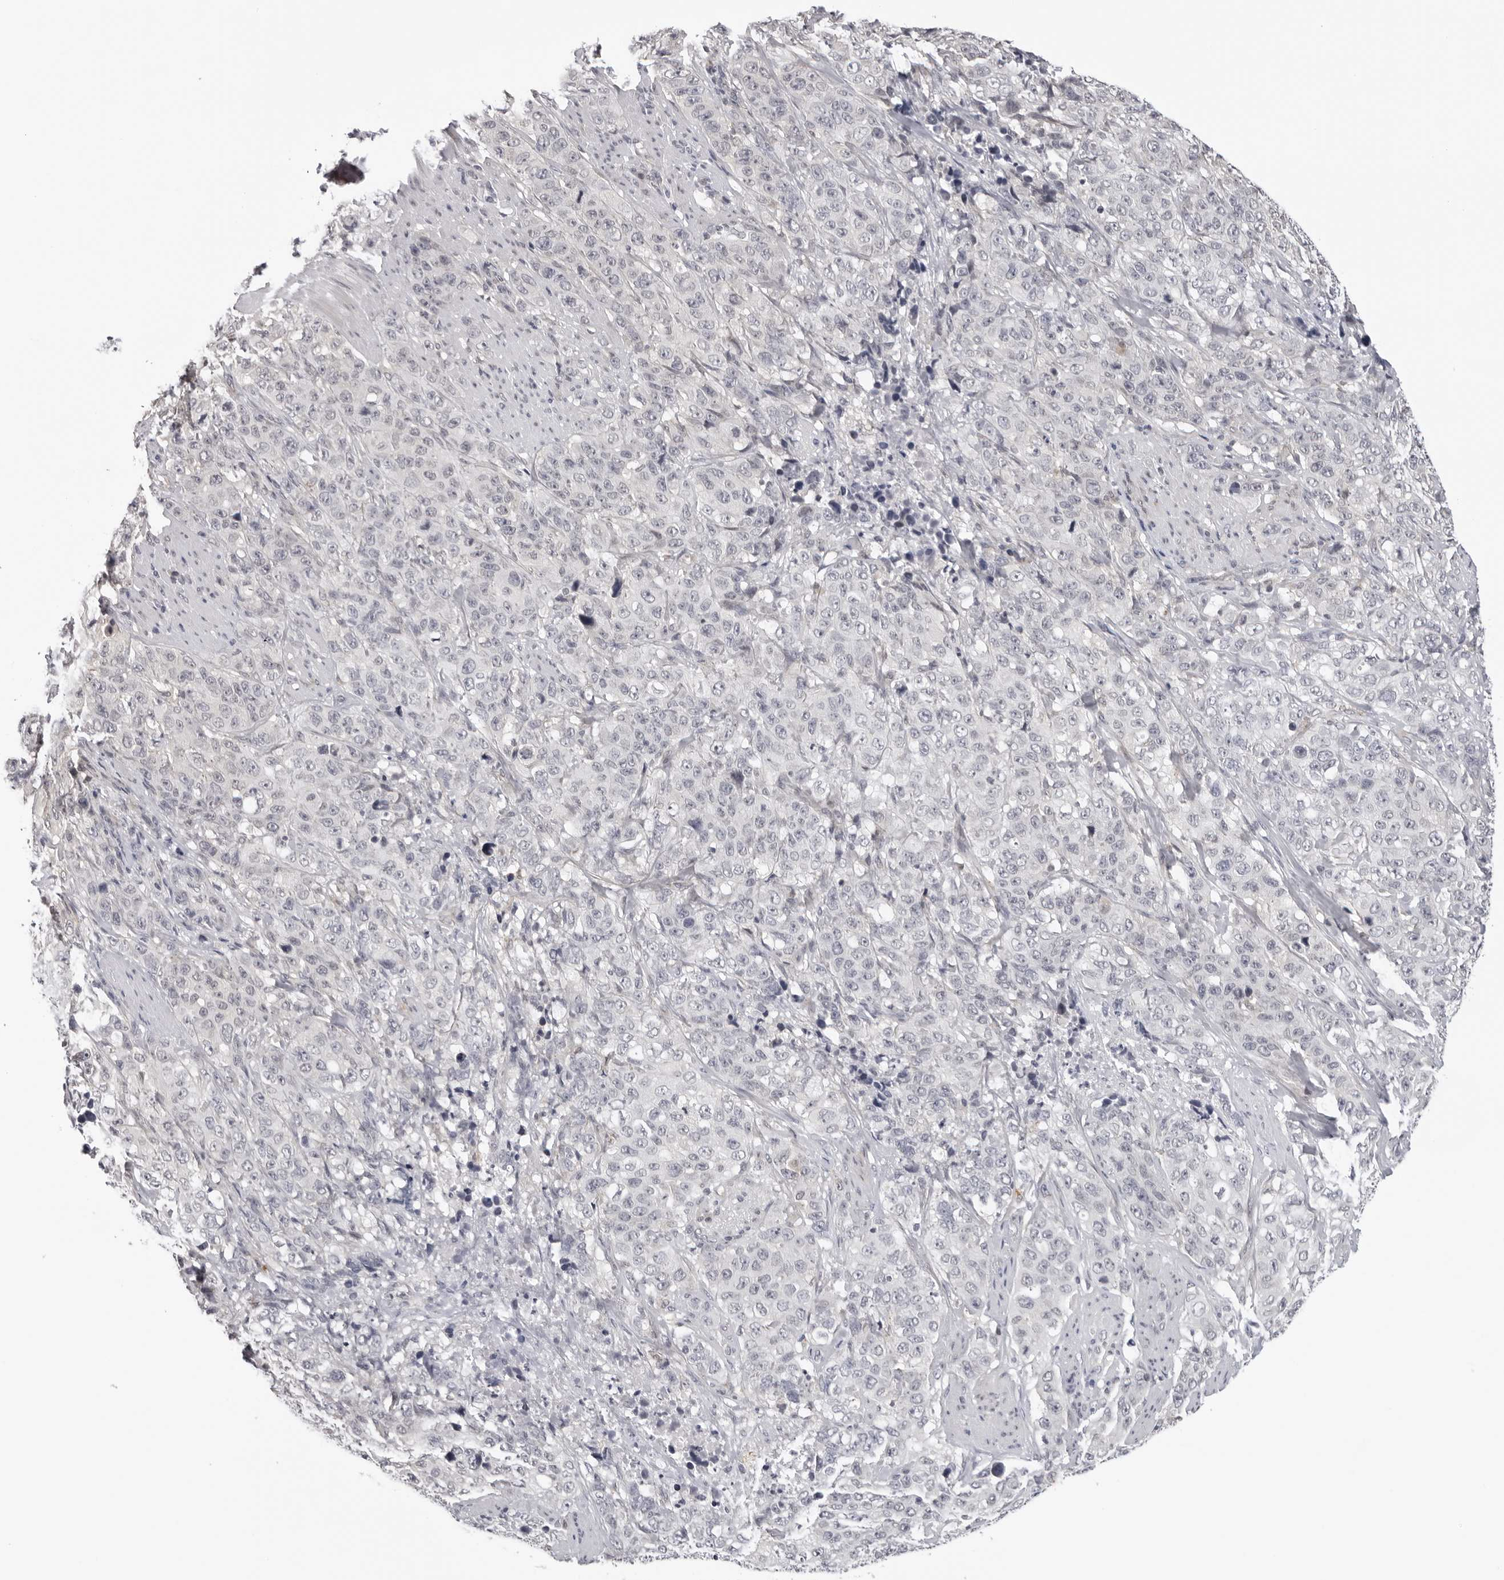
{"staining": {"intensity": "negative", "quantity": "none", "location": "none"}, "tissue": "stomach cancer", "cell_type": "Tumor cells", "image_type": "cancer", "snomed": [{"axis": "morphology", "description": "Adenocarcinoma, NOS"}, {"axis": "topography", "description": "Stomach"}], "caption": "A micrograph of human stomach cancer is negative for staining in tumor cells.", "gene": "PRUNE1", "patient": {"sex": "male", "age": 48}}